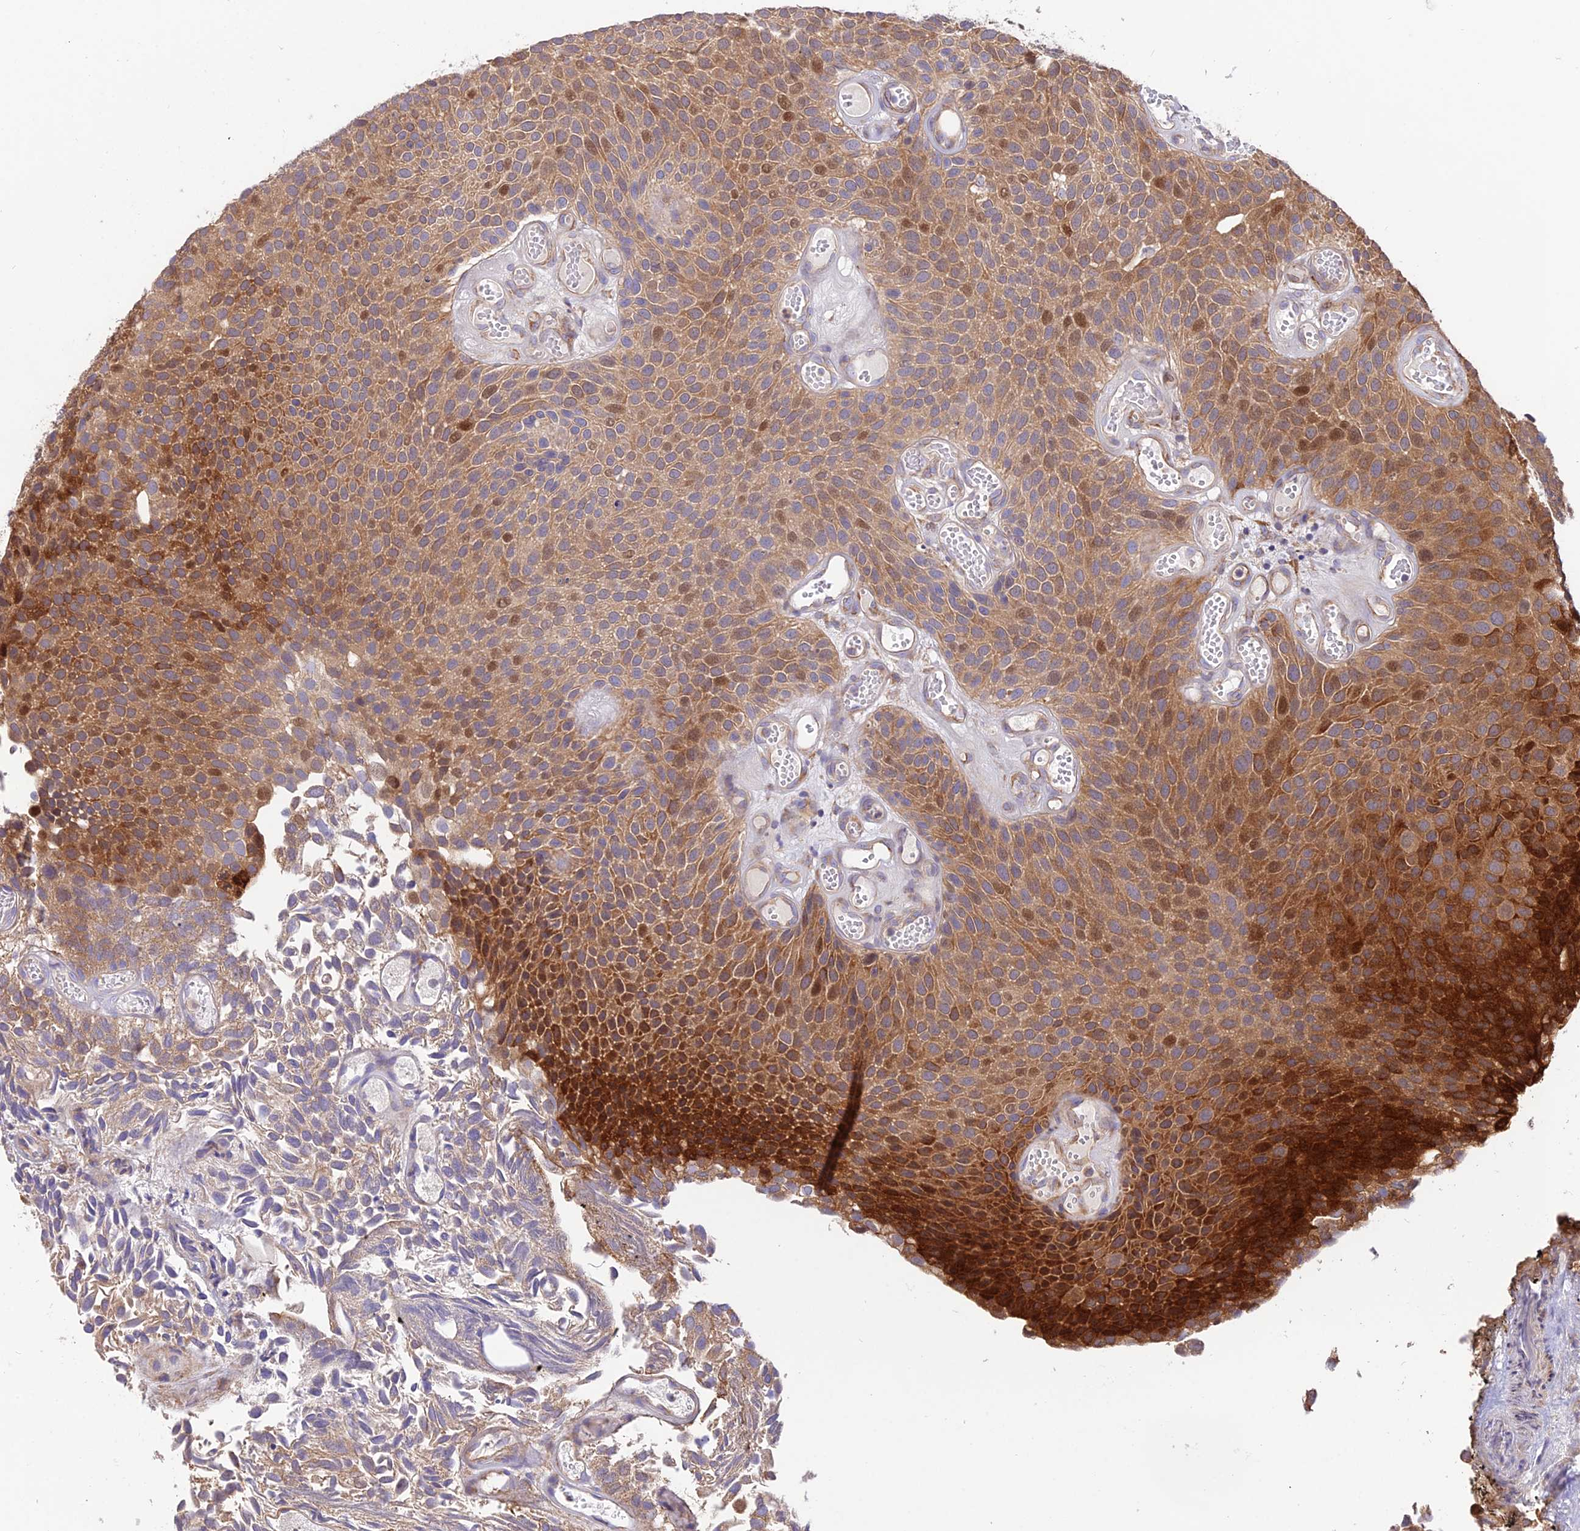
{"staining": {"intensity": "moderate", "quantity": ">75%", "location": "cytoplasmic/membranous,nuclear"}, "tissue": "urothelial cancer", "cell_type": "Tumor cells", "image_type": "cancer", "snomed": [{"axis": "morphology", "description": "Urothelial carcinoma, Low grade"}, {"axis": "topography", "description": "Urinary bladder"}], "caption": "Protein staining shows moderate cytoplasmic/membranous and nuclear staining in approximately >75% of tumor cells in urothelial carcinoma (low-grade).", "gene": "ROCK1", "patient": {"sex": "male", "age": 89}}